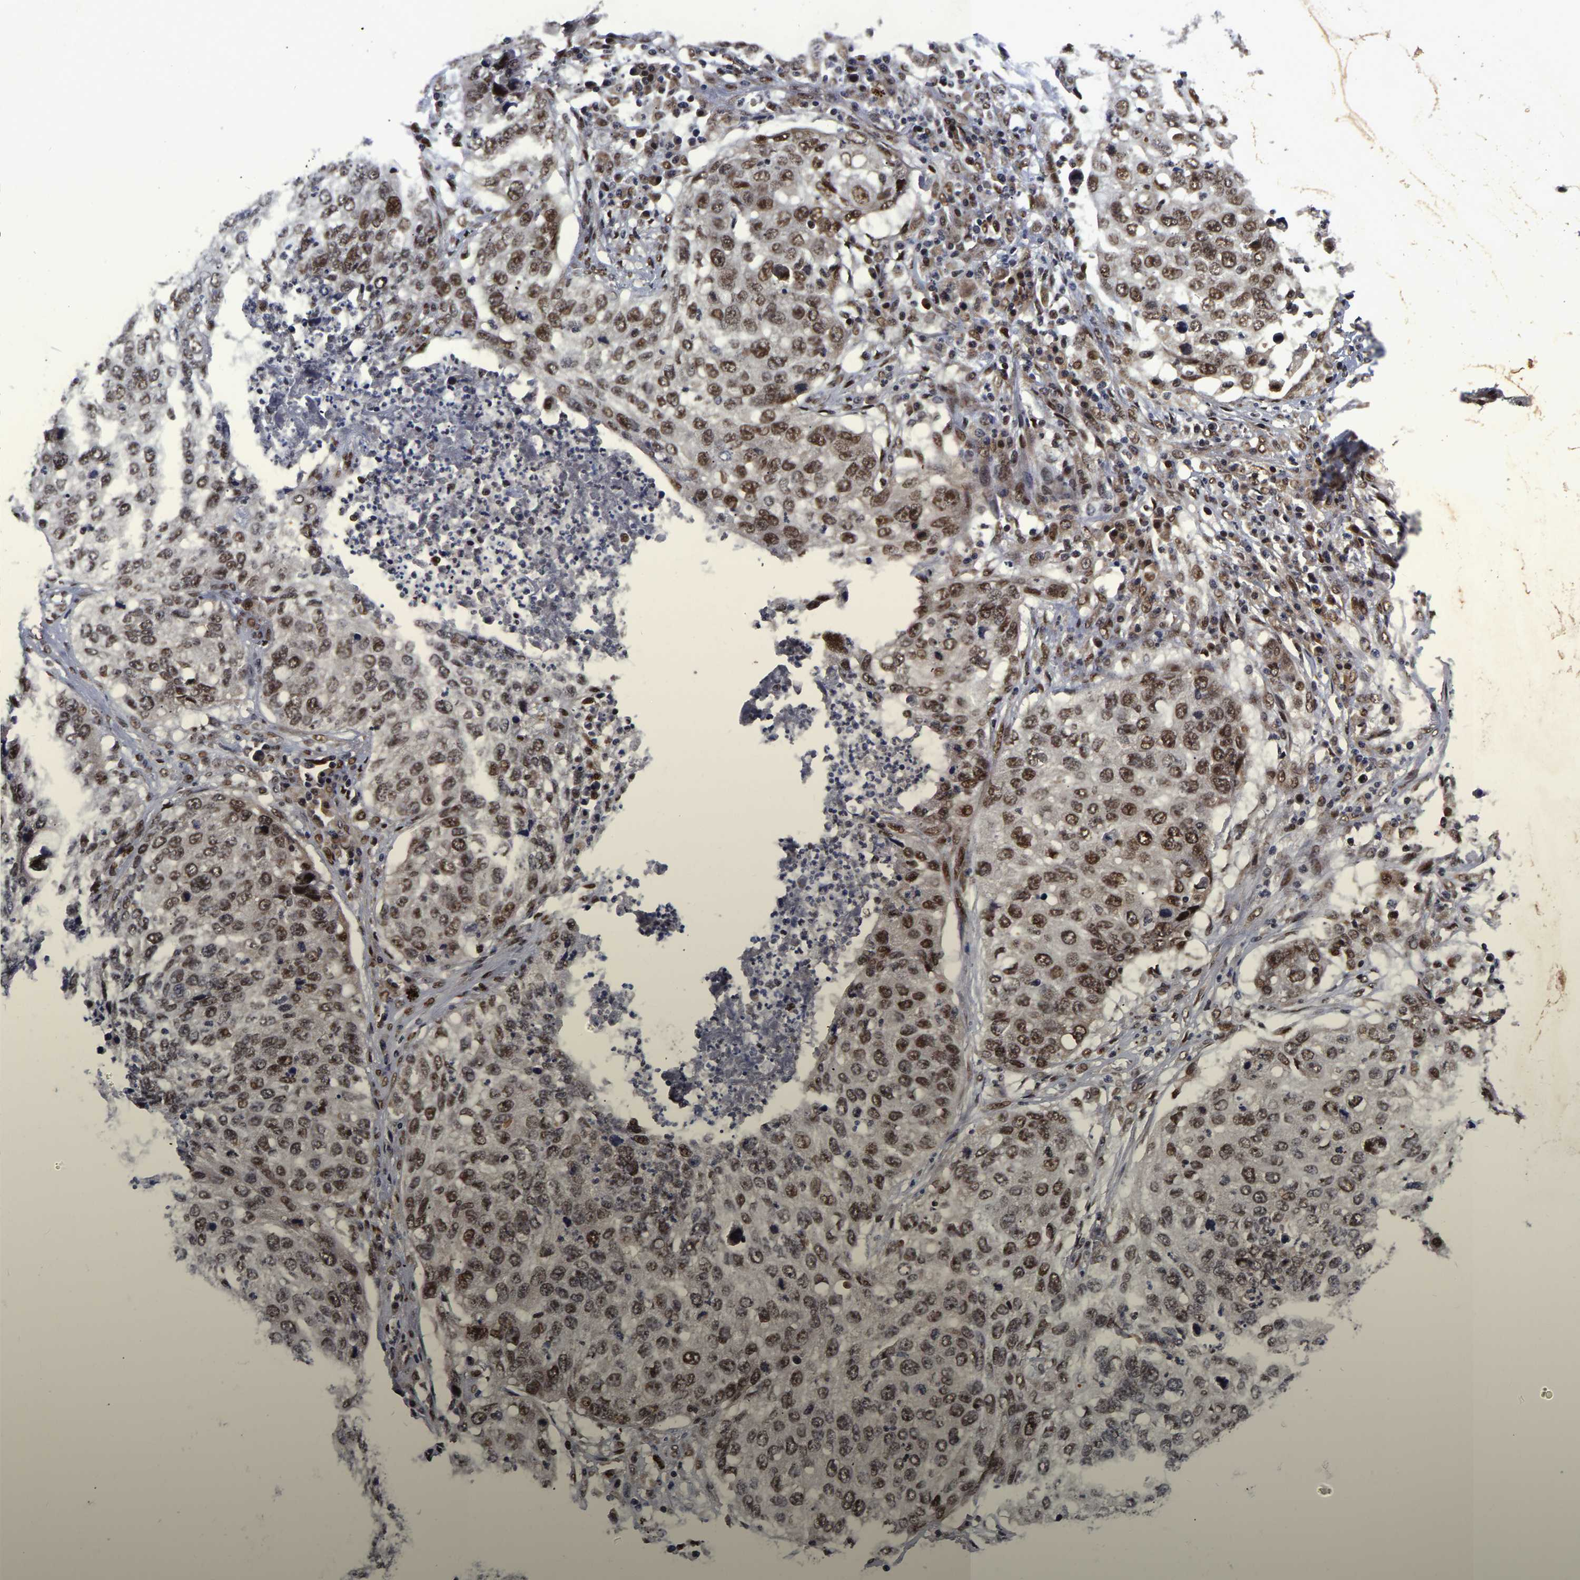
{"staining": {"intensity": "moderate", "quantity": ">75%", "location": "nuclear"}, "tissue": "lung cancer", "cell_type": "Tumor cells", "image_type": "cancer", "snomed": [{"axis": "morphology", "description": "Squamous cell carcinoma, NOS"}, {"axis": "topography", "description": "Lung"}], "caption": "A brown stain labels moderate nuclear positivity of a protein in lung cancer tumor cells. The protein of interest is shown in brown color, while the nuclei are stained blue.", "gene": "JUNB", "patient": {"sex": "female", "age": 63}}